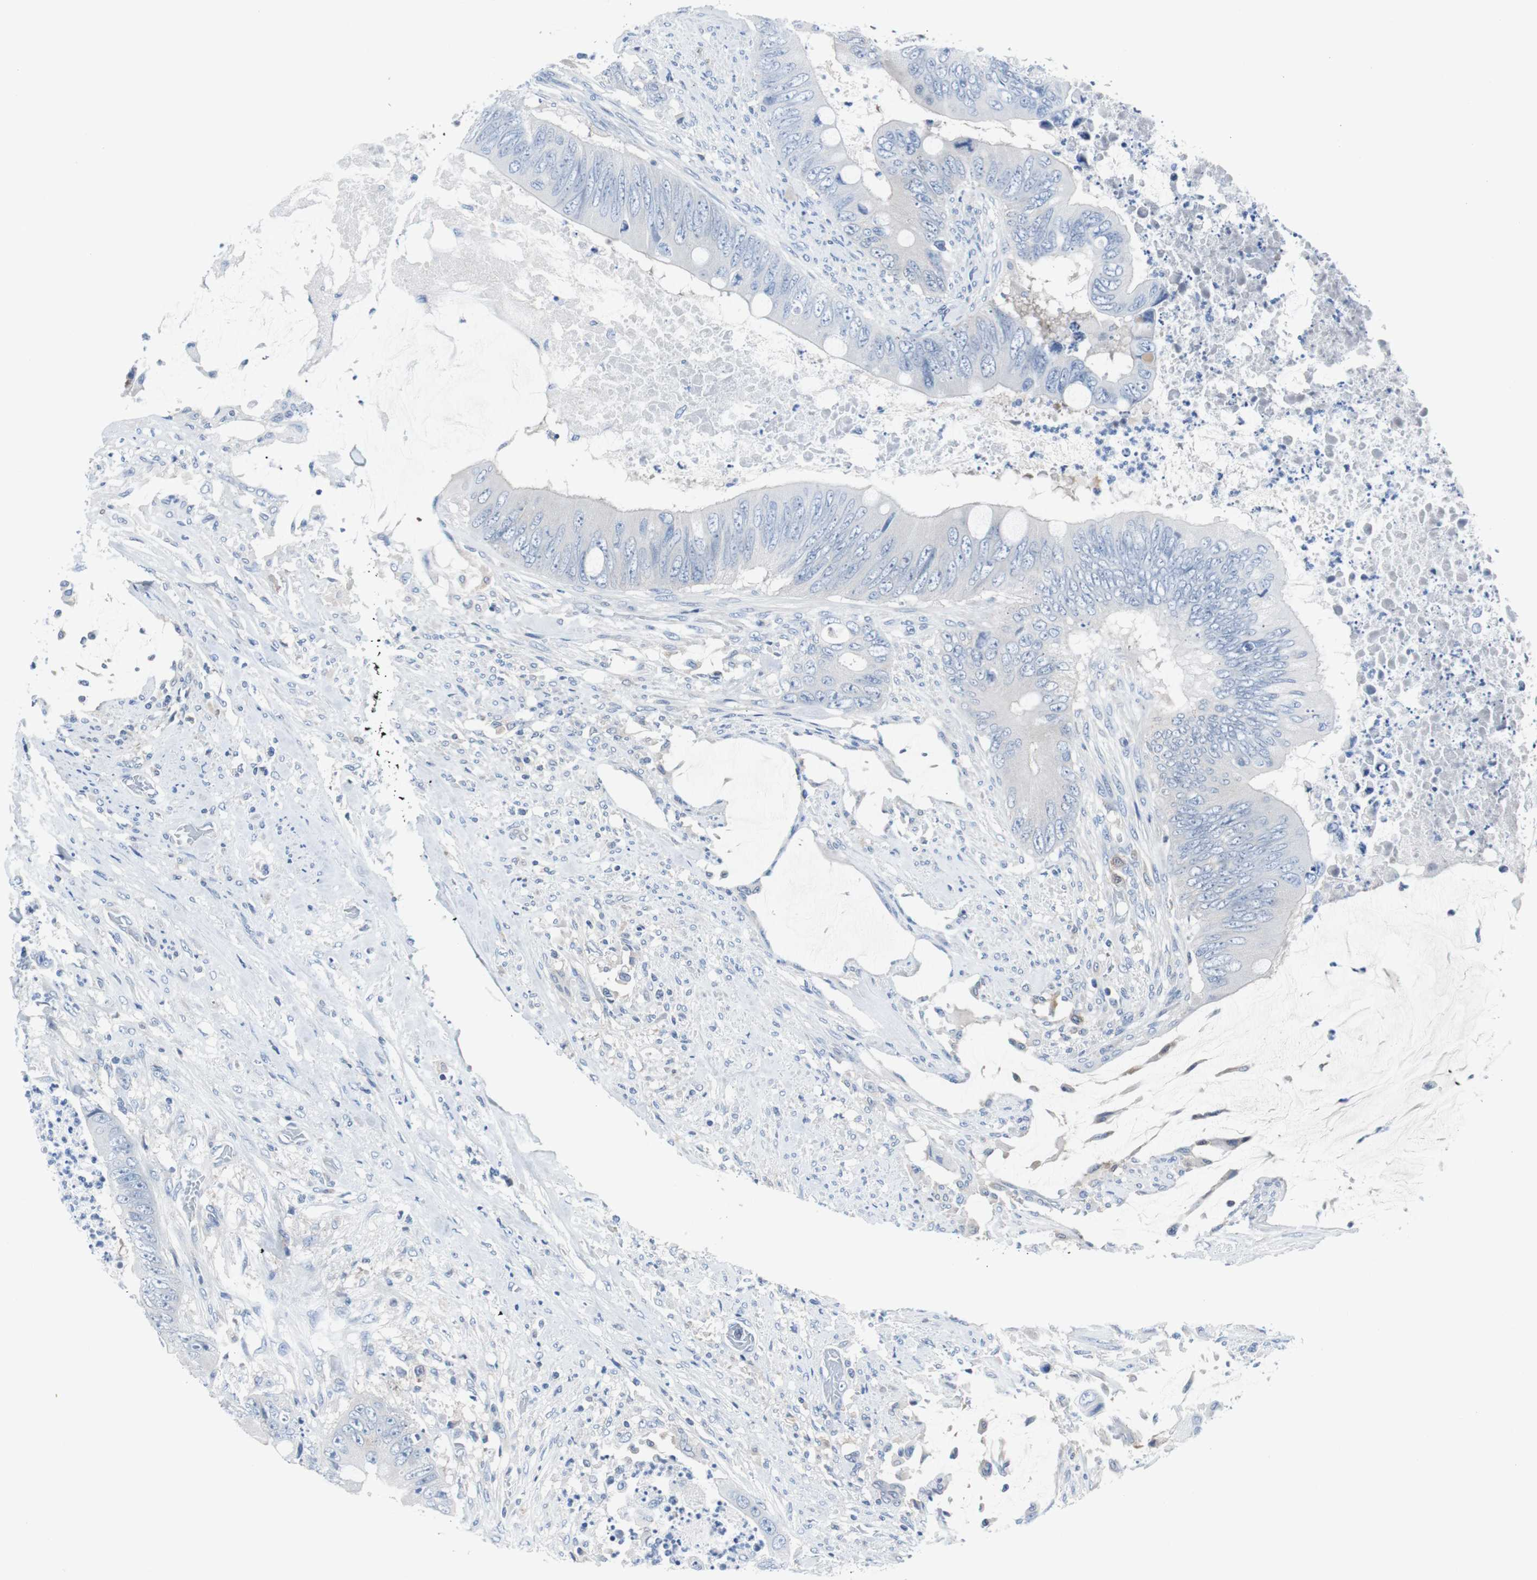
{"staining": {"intensity": "weak", "quantity": "<25%", "location": "cytoplasmic/membranous"}, "tissue": "colorectal cancer", "cell_type": "Tumor cells", "image_type": "cancer", "snomed": [{"axis": "morphology", "description": "Adenocarcinoma, NOS"}, {"axis": "topography", "description": "Rectum"}], "caption": "Tumor cells show no significant protein expression in colorectal adenocarcinoma. (Brightfield microscopy of DAB immunohistochemistry at high magnification).", "gene": "EEF2K", "patient": {"sex": "female", "age": 77}}